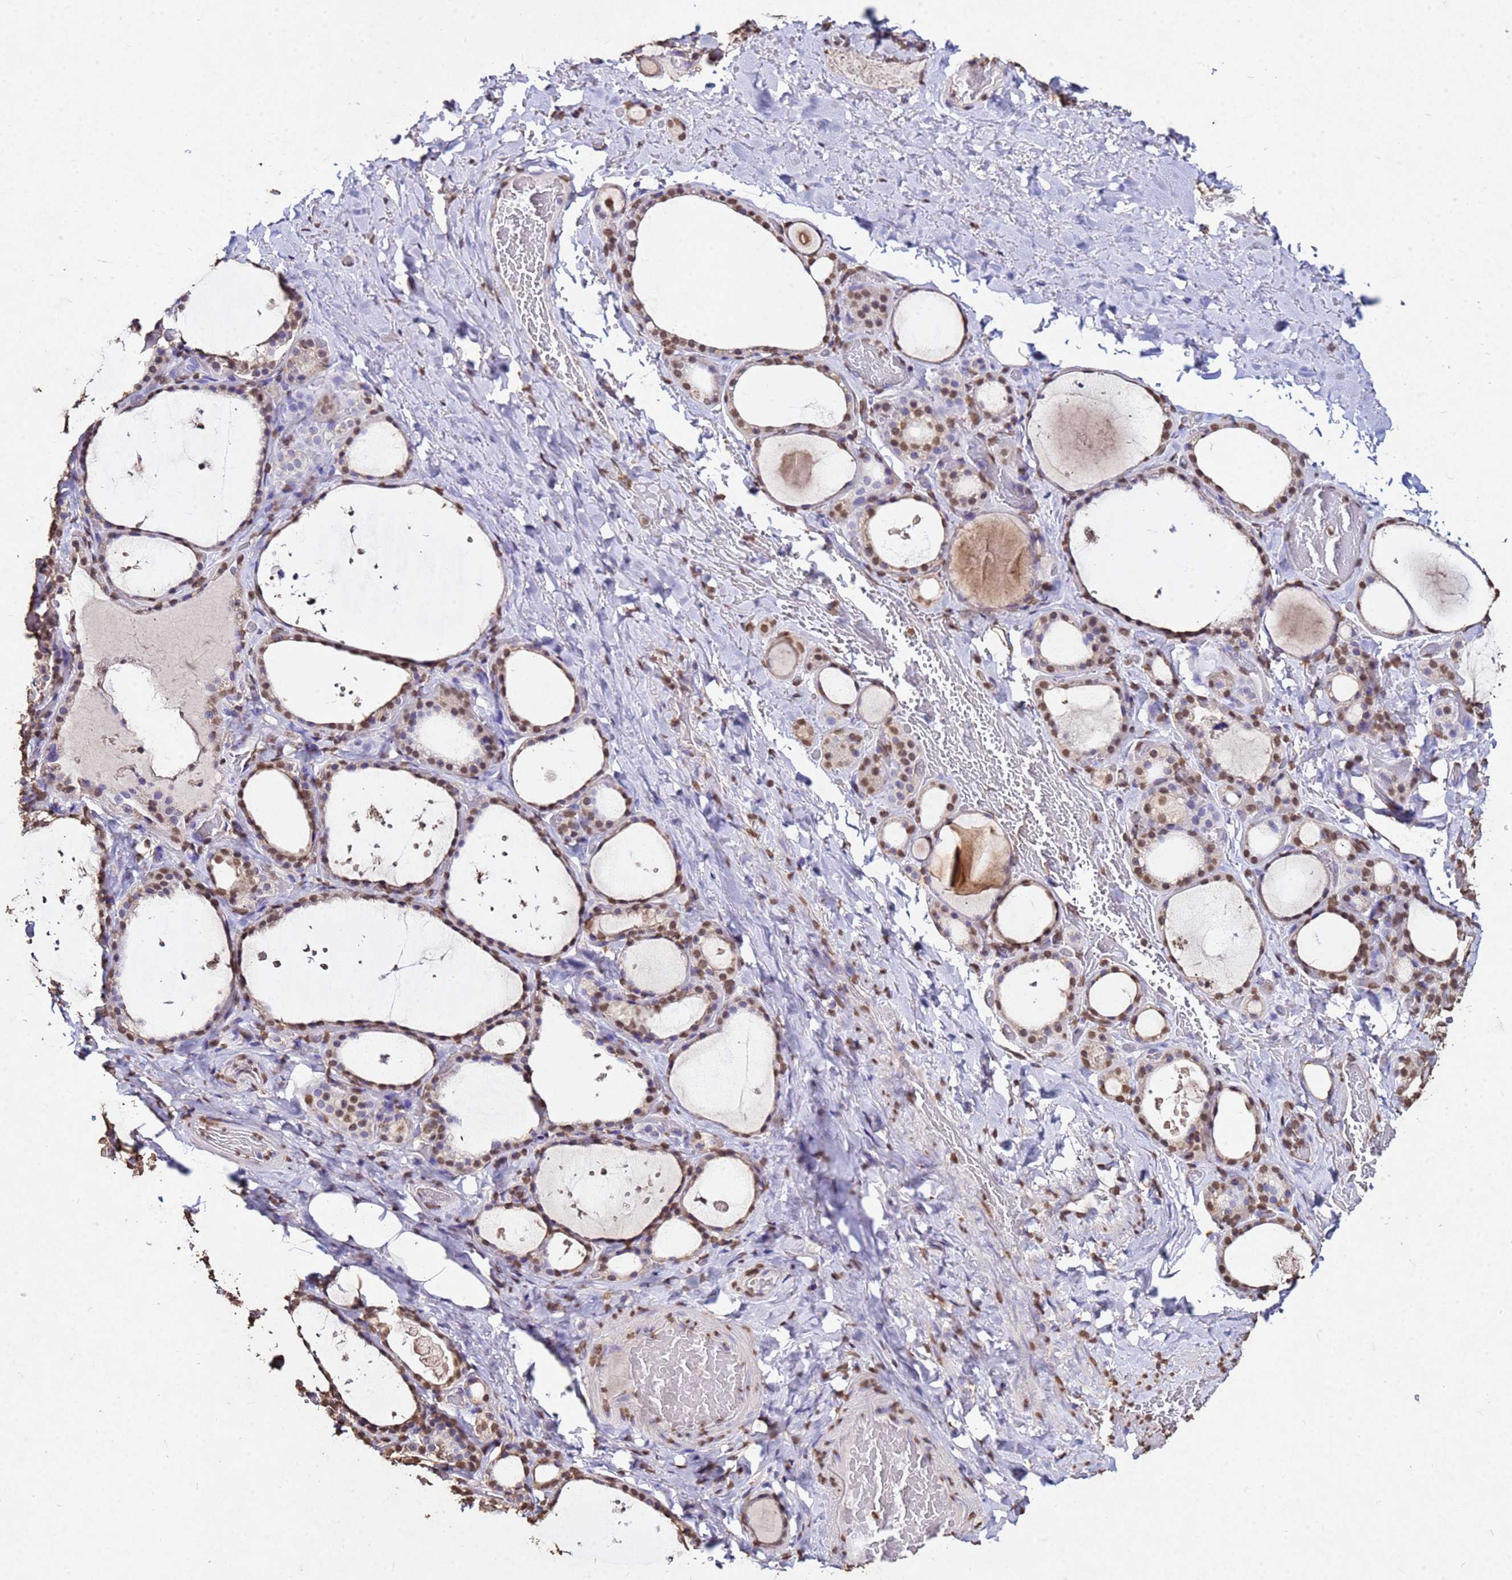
{"staining": {"intensity": "moderate", "quantity": ">75%", "location": "nuclear"}, "tissue": "thyroid gland", "cell_type": "Glandular cells", "image_type": "normal", "snomed": [{"axis": "morphology", "description": "Normal tissue, NOS"}, {"axis": "topography", "description": "Thyroid gland"}], "caption": "Brown immunohistochemical staining in benign thyroid gland displays moderate nuclear expression in approximately >75% of glandular cells. Immunohistochemistry (ihc) stains the protein of interest in brown and the nuclei are stained blue.", "gene": "MYOCD", "patient": {"sex": "female", "age": 44}}